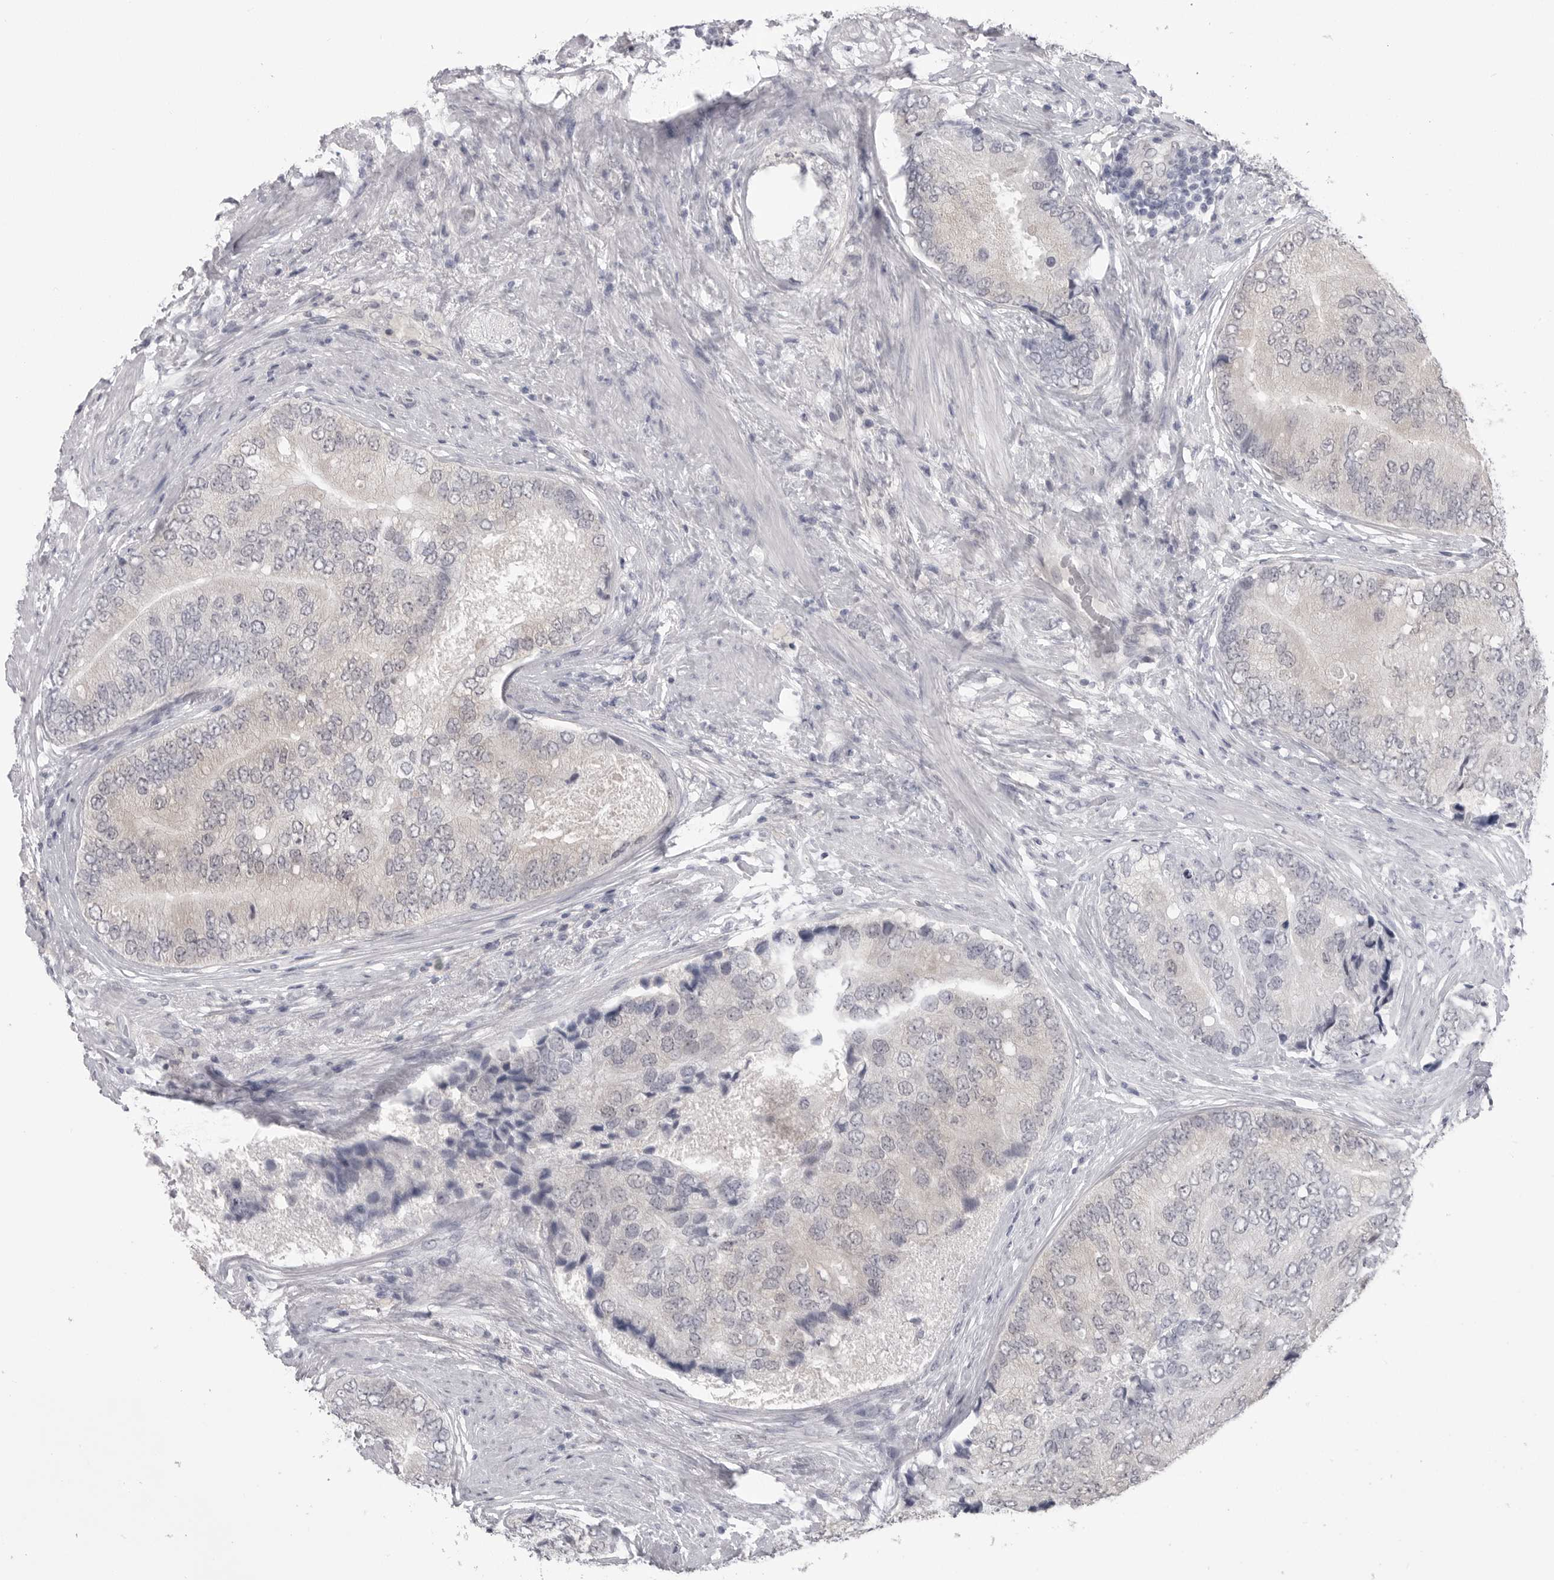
{"staining": {"intensity": "weak", "quantity": "25%-75%", "location": "cytoplasmic/membranous"}, "tissue": "prostate cancer", "cell_type": "Tumor cells", "image_type": "cancer", "snomed": [{"axis": "morphology", "description": "Adenocarcinoma, High grade"}, {"axis": "topography", "description": "Prostate"}], "caption": "High-grade adenocarcinoma (prostate) stained with a protein marker shows weak staining in tumor cells.", "gene": "PNPO", "patient": {"sex": "male", "age": 70}}